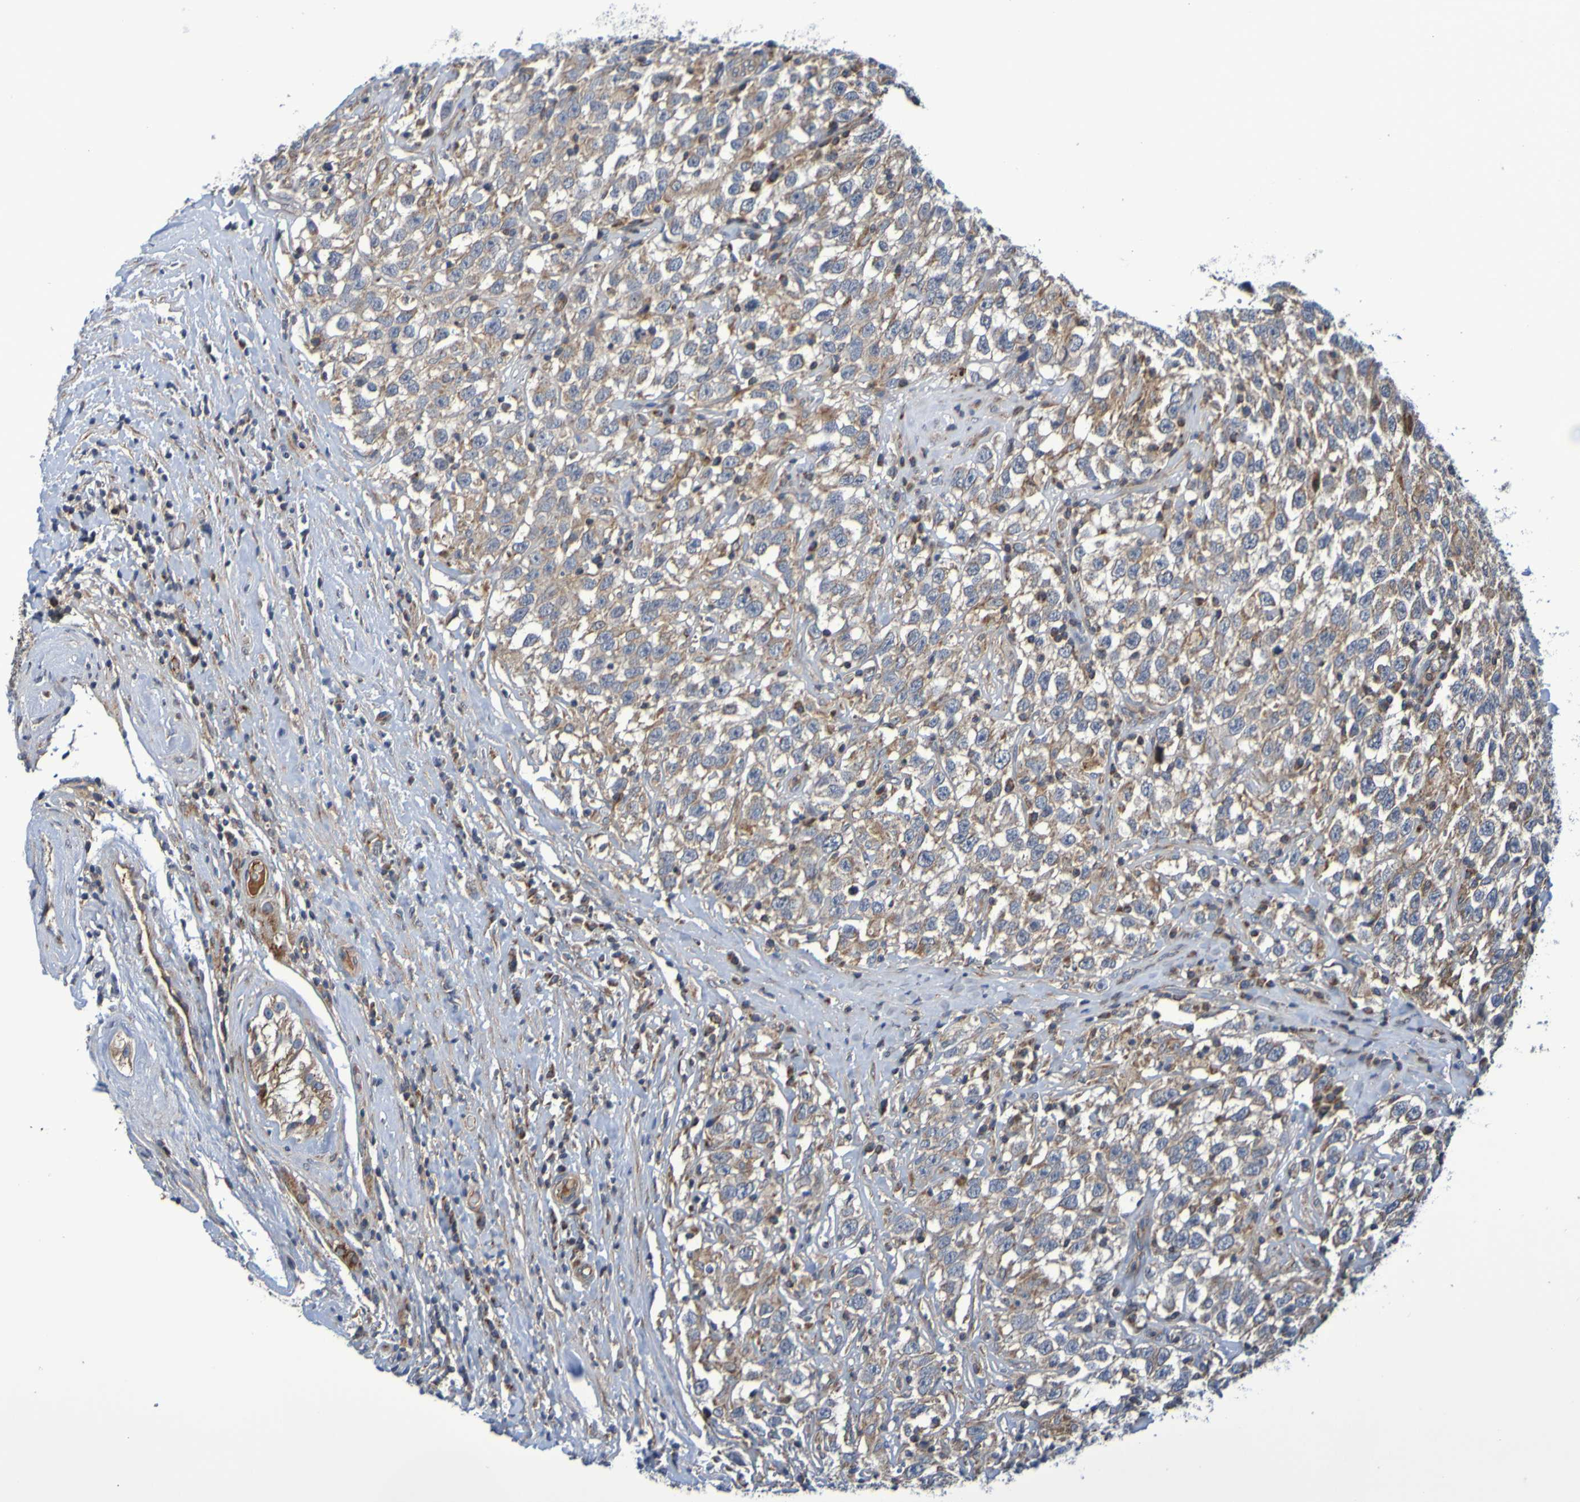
{"staining": {"intensity": "moderate", "quantity": ">75%", "location": "cytoplasmic/membranous"}, "tissue": "testis cancer", "cell_type": "Tumor cells", "image_type": "cancer", "snomed": [{"axis": "morphology", "description": "Seminoma, NOS"}, {"axis": "topography", "description": "Testis"}], "caption": "There is medium levels of moderate cytoplasmic/membranous staining in tumor cells of seminoma (testis), as demonstrated by immunohistochemical staining (brown color).", "gene": "CCDC51", "patient": {"sex": "male", "age": 41}}